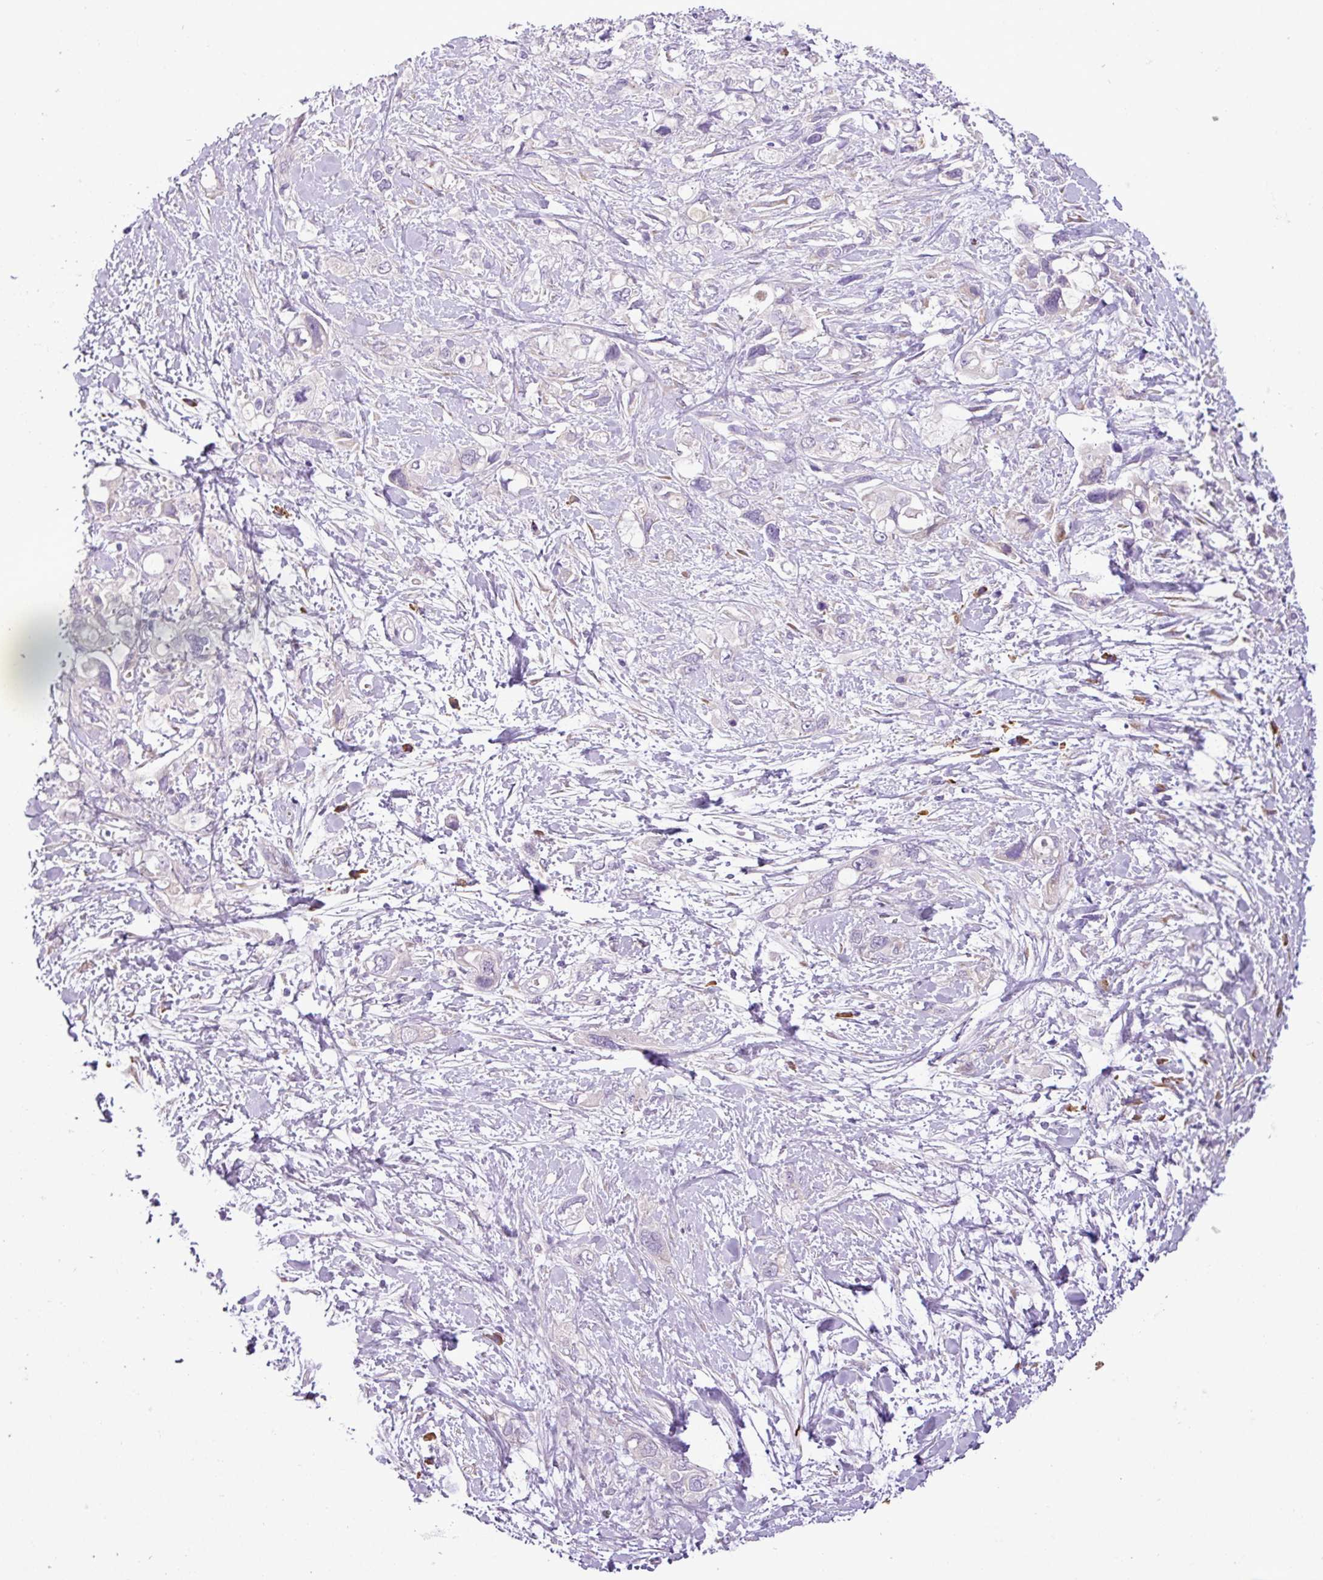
{"staining": {"intensity": "negative", "quantity": "none", "location": "none"}, "tissue": "pancreatic cancer", "cell_type": "Tumor cells", "image_type": "cancer", "snomed": [{"axis": "morphology", "description": "Adenocarcinoma, NOS"}, {"axis": "topography", "description": "Pancreas"}], "caption": "Immunohistochemistry of pancreatic adenocarcinoma shows no expression in tumor cells. (DAB (3,3'-diaminobenzidine) immunohistochemistry (IHC), high magnification).", "gene": "MOCS3", "patient": {"sex": "female", "age": 56}}